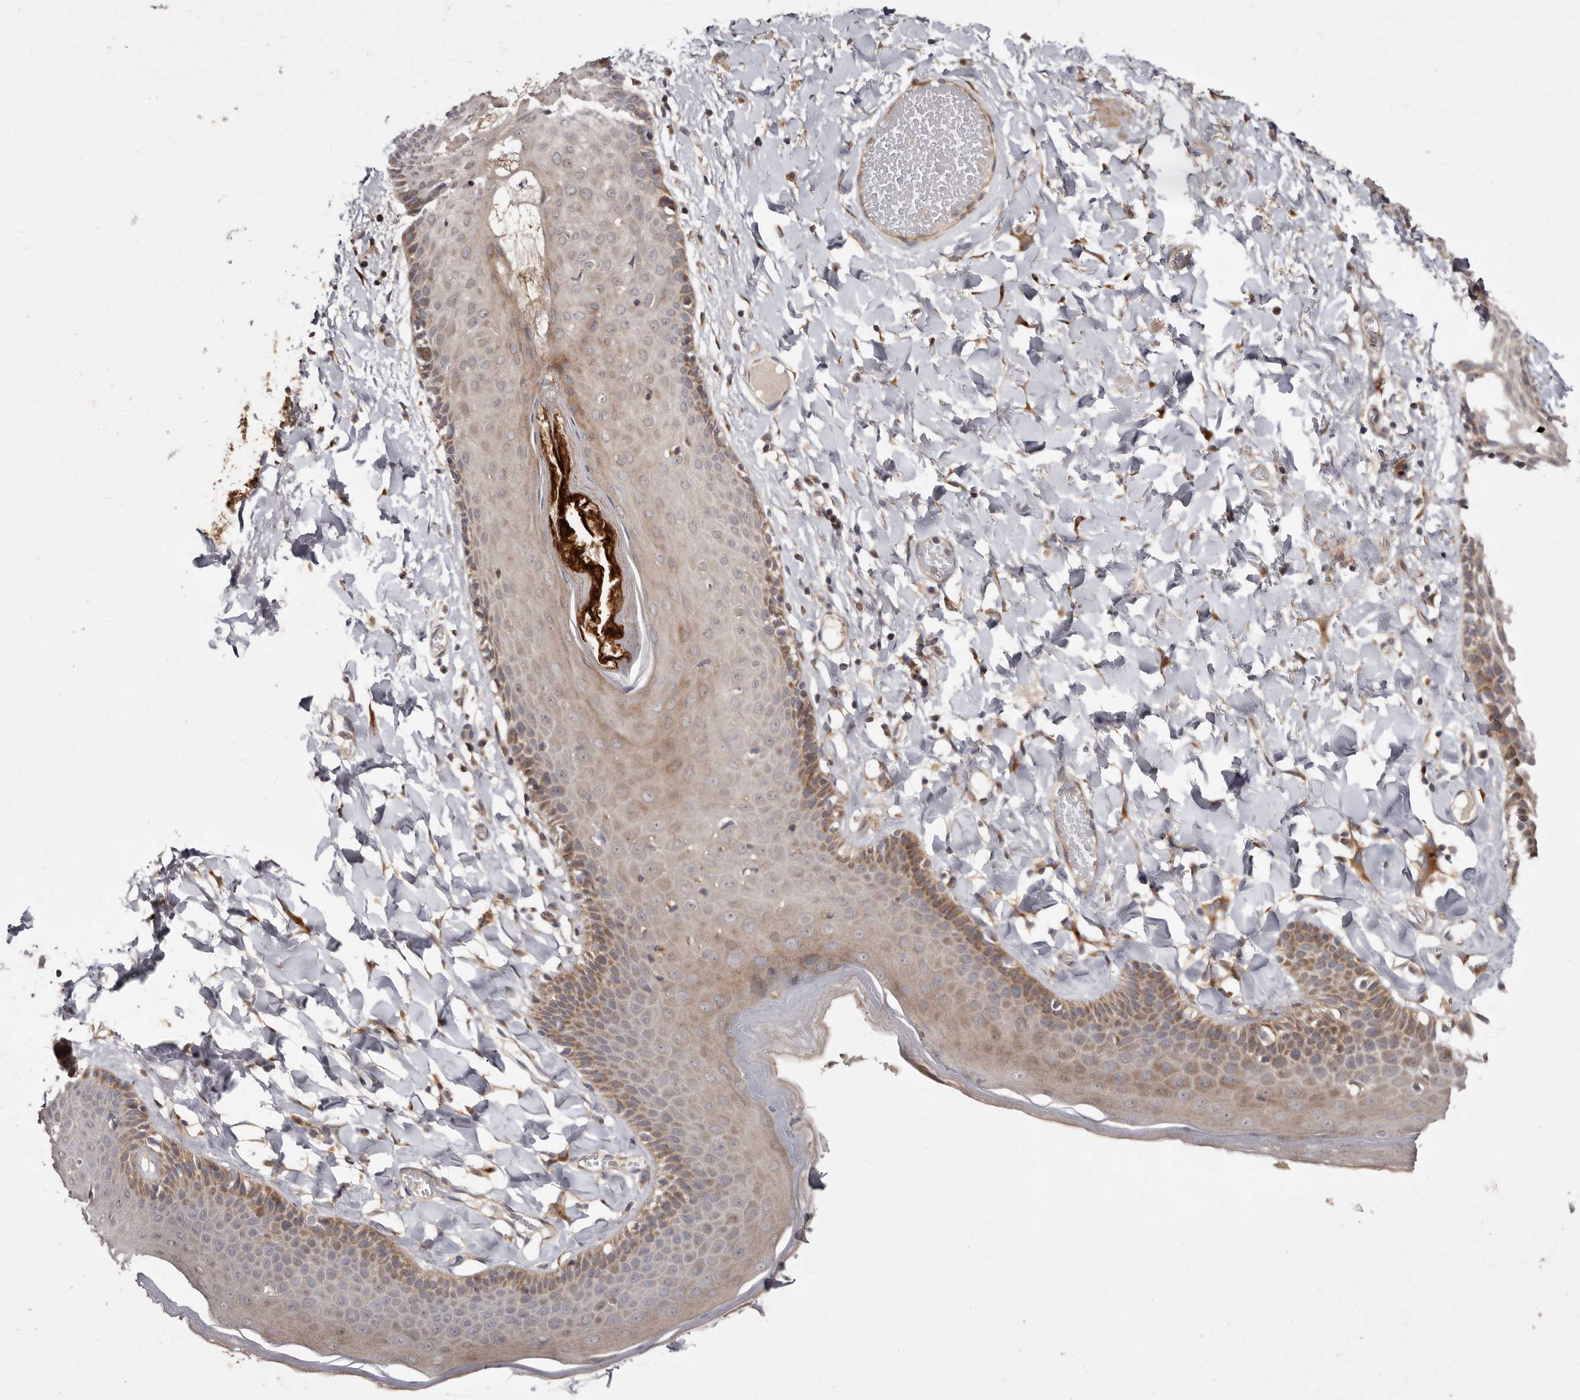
{"staining": {"intensity": "moderate", "quantity": ">75%", "location": "cytoplasmic/membranous"}, "tissue": "skin", "cell_type": "Epidermal cells", "image_type": "normal", "snomed": [{"axis": "morphology", "description": "Normal tissue, NOS"}, {"axis": "topography", "description": "Anal"}], "caption": "Immunohistochemical staining of normal human skin reveals >75% levels of moderate cytoplasmic/membranous protein expression in about >75% of epidermal cells. (IHC, brightfield microscopy, high magnification).", "gene": "FLAD1", "patient": {"sex": "male", "age": 69}}